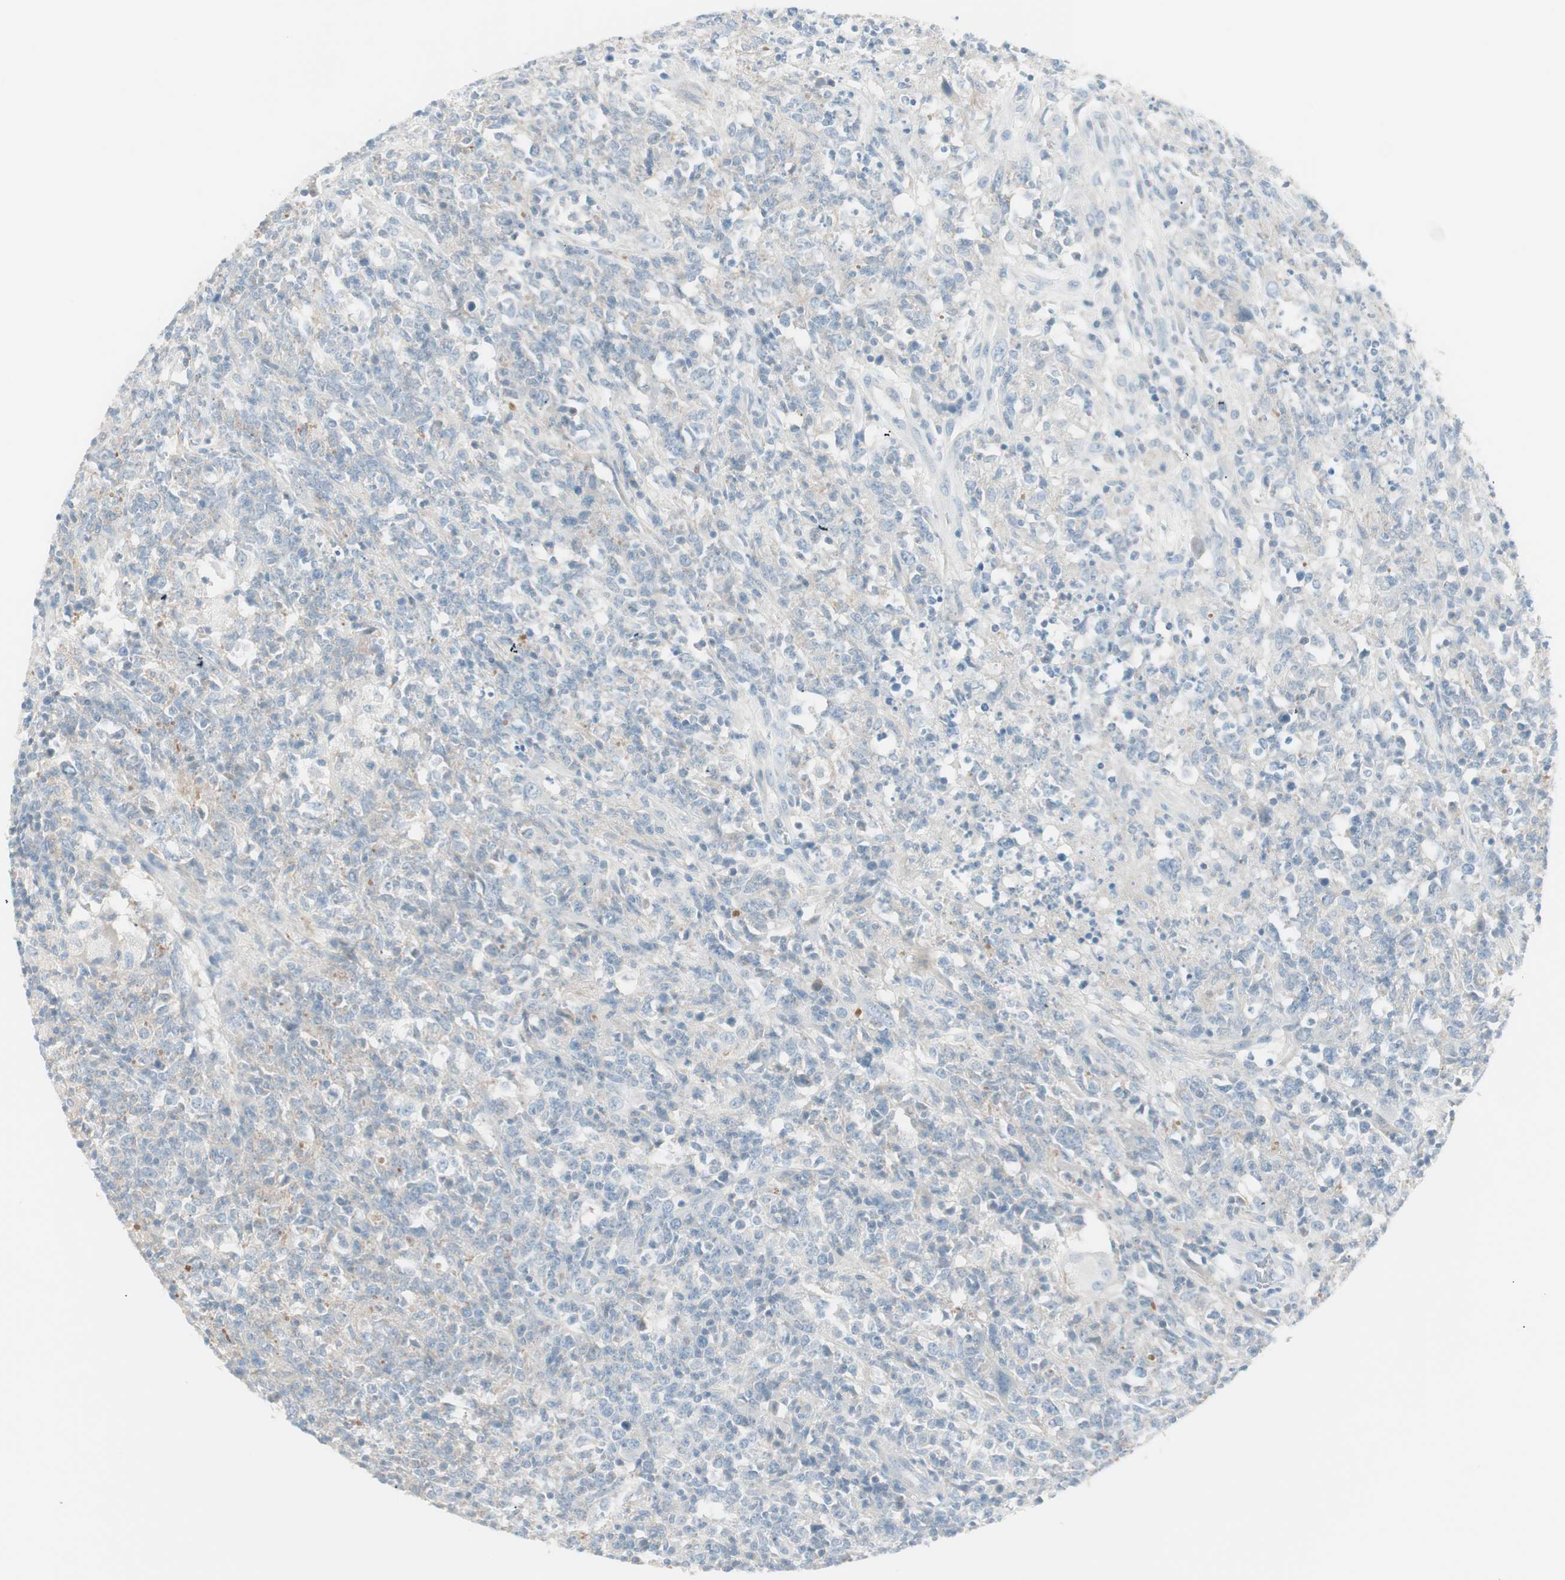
{"staining": {"intensity": "weak", "quantity": "25%-75%", "location": "cytoplasmic/membranous"}, "tissue": "lymphoma", "cell_type": "Tumor cells", "image_type": "cancer", "snomed": [{"axis": "morphology", "description": "Malignant lymphoma, non-Hodgkin's type, High grade"}, {"axis": "topography", "description": "Lymph node"}], "caption": "Immunohistochemical staining of lymphoma demonstrates weak cytoplasmic/membranous protein positivity in approximately 25%-75% of tumor cells.", "gene": "ITLN2", "patient": {"sex": "female", "age": 84}}